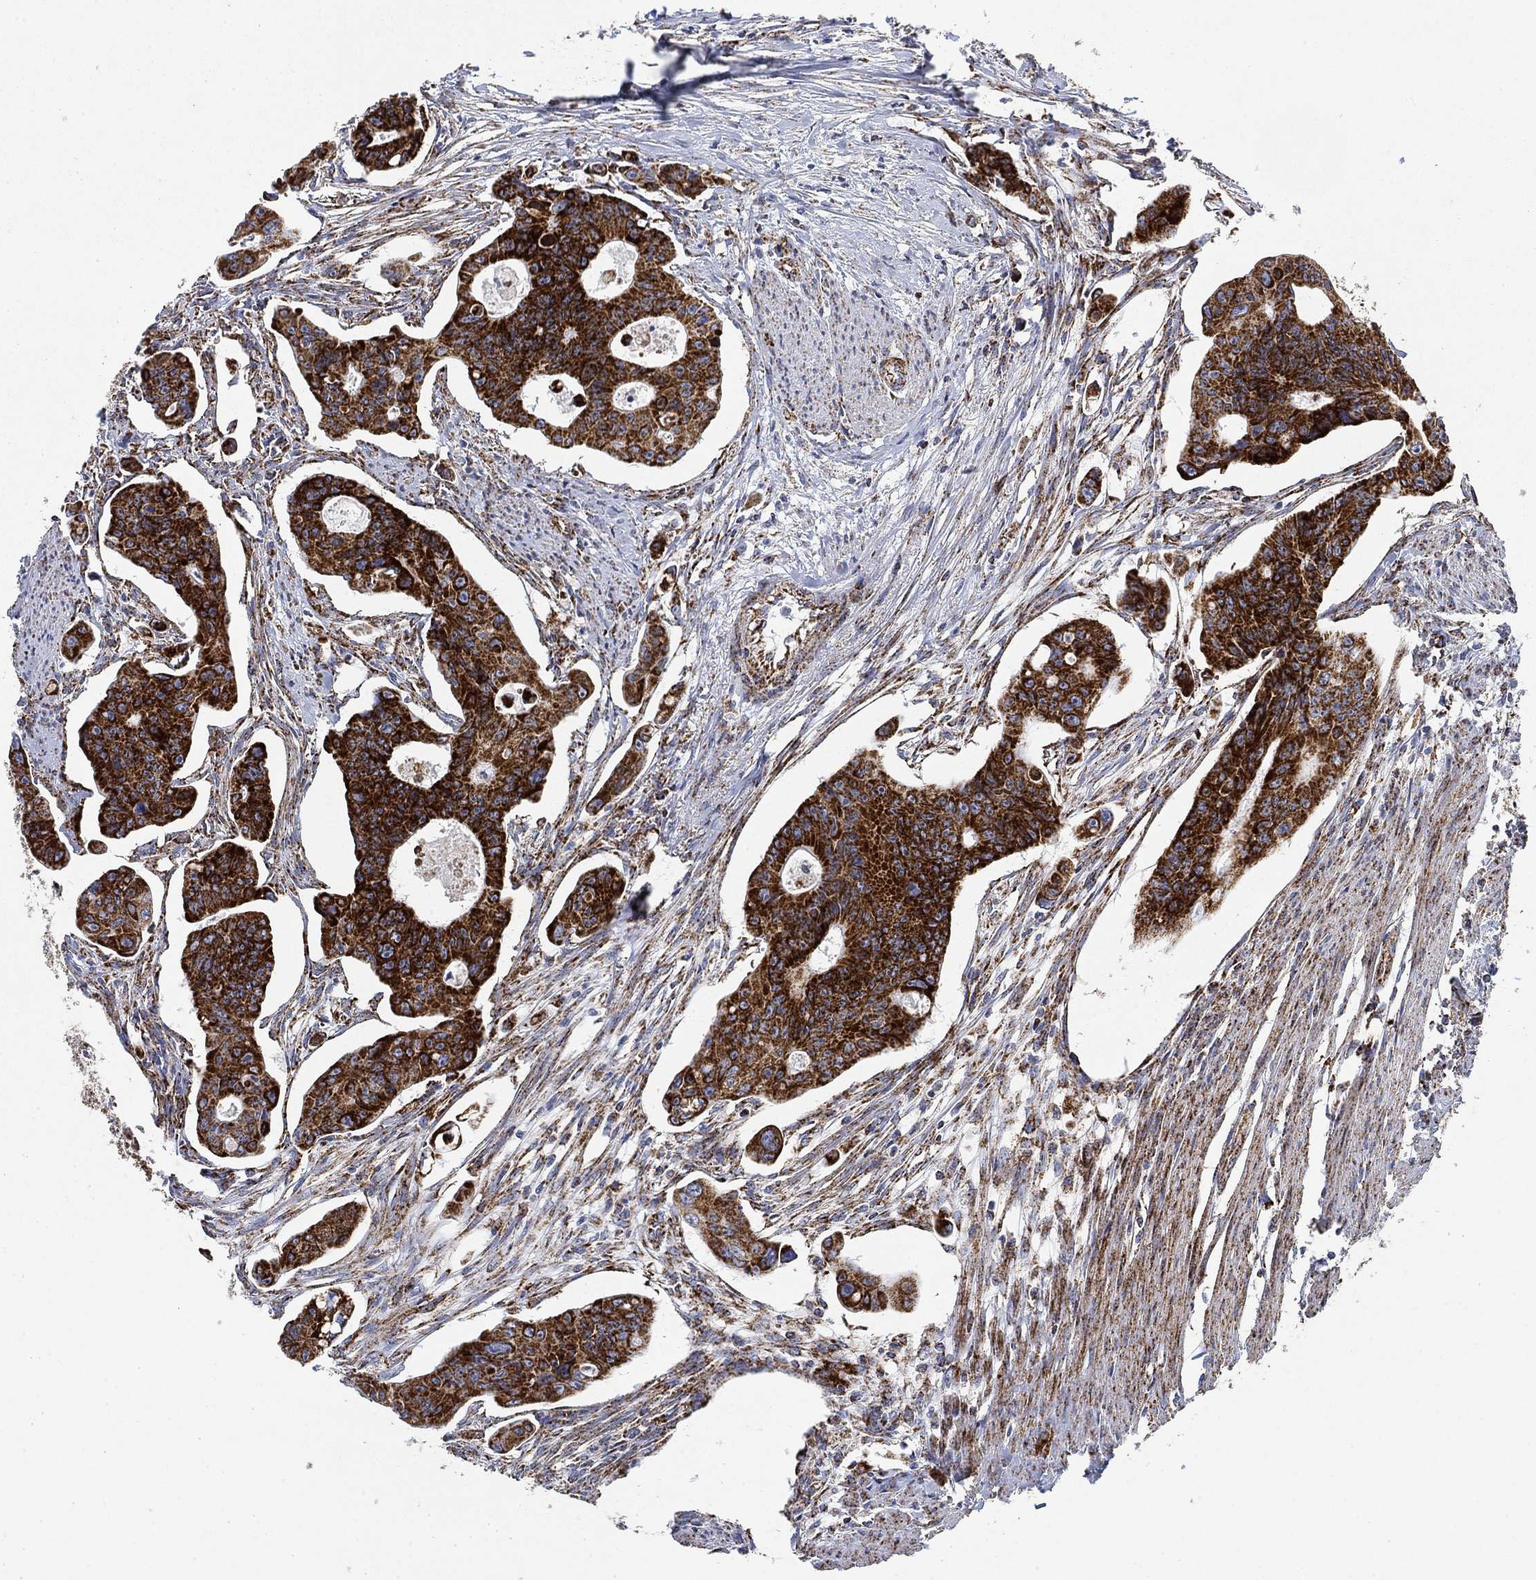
{"staining": {"intensity": "strong", "quantity": ">75%", "location": "cytoplasmic/membranous"}, "tissue": "colorectal cancer", "cell_type": "Tumor cells", "image_type": "cancer", "snomed": [{"axis": "morphology", "description": "Adenocarcinoma, NOS"}, {"axis": "topography", "description": "Colon"}], "caption": "DAB (3,3'-diaminobenzidine) immunohistochemical staining of adenocarcinoma (colorectal) exhibits strong cytoplasmic/membranous protein staining in about >75% of tumor cells.", "gene": "NDUFS3", "patient": {"sex": "male", "age": 70}}